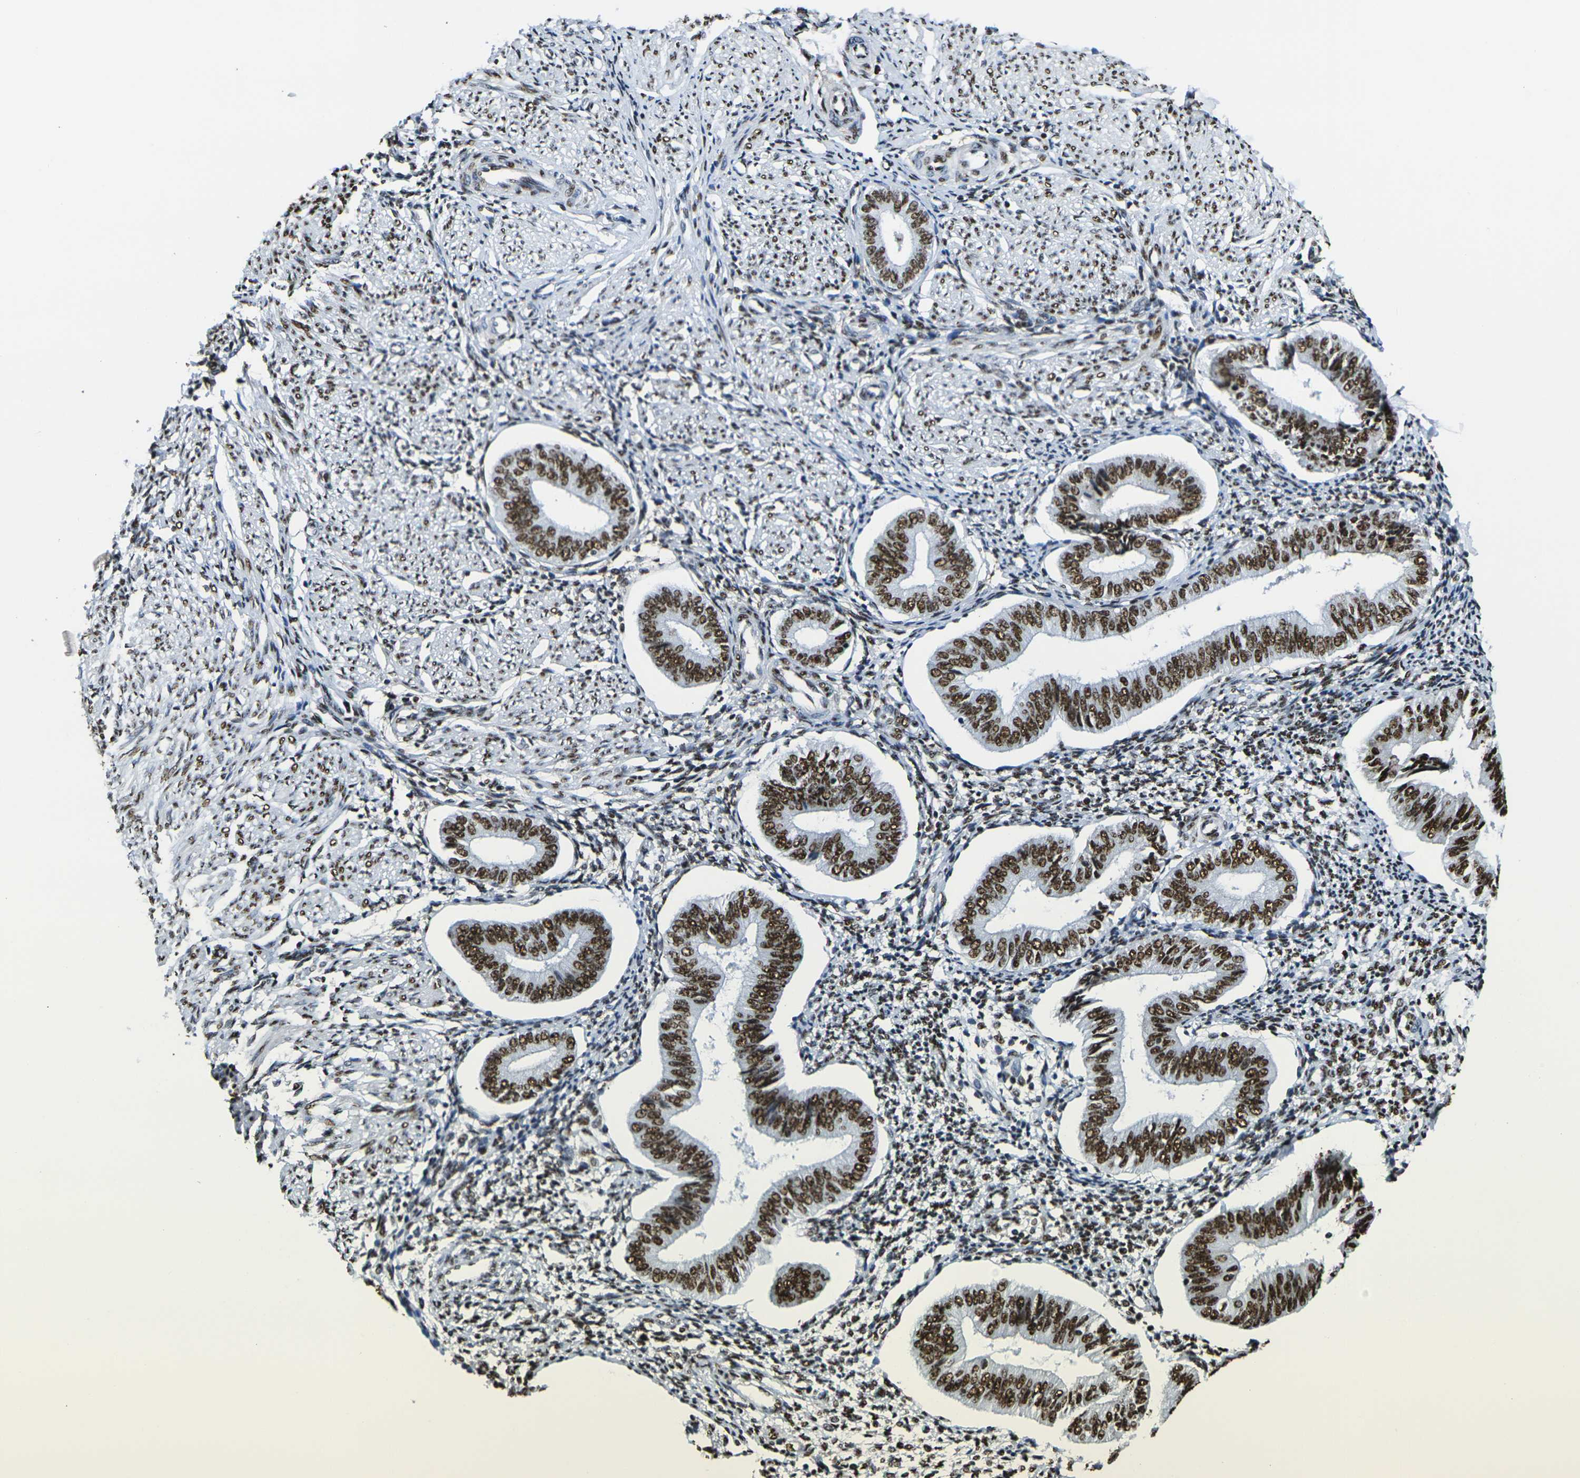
{"staining": {"intensity": "strong", "quantity": ">75%", "location": "nuclear"}, "tissue": "endometrium", "cell_type": "Cells in endometrial stroma", "image_type": "normal", "snomed": [{"axis": "morphology", "description": "Normal tissue, NOS"}, {"axis": "topography", "description": "Endometrium"}], "caption": "This photomicrograph demonstrates IHC staining of normal human endometrium, with high strong nuclear expression in approximately >75% of cells in endometrial stroma.", "gene": "SMARCC1", "patient": {"sex": "female", "age": 50}}